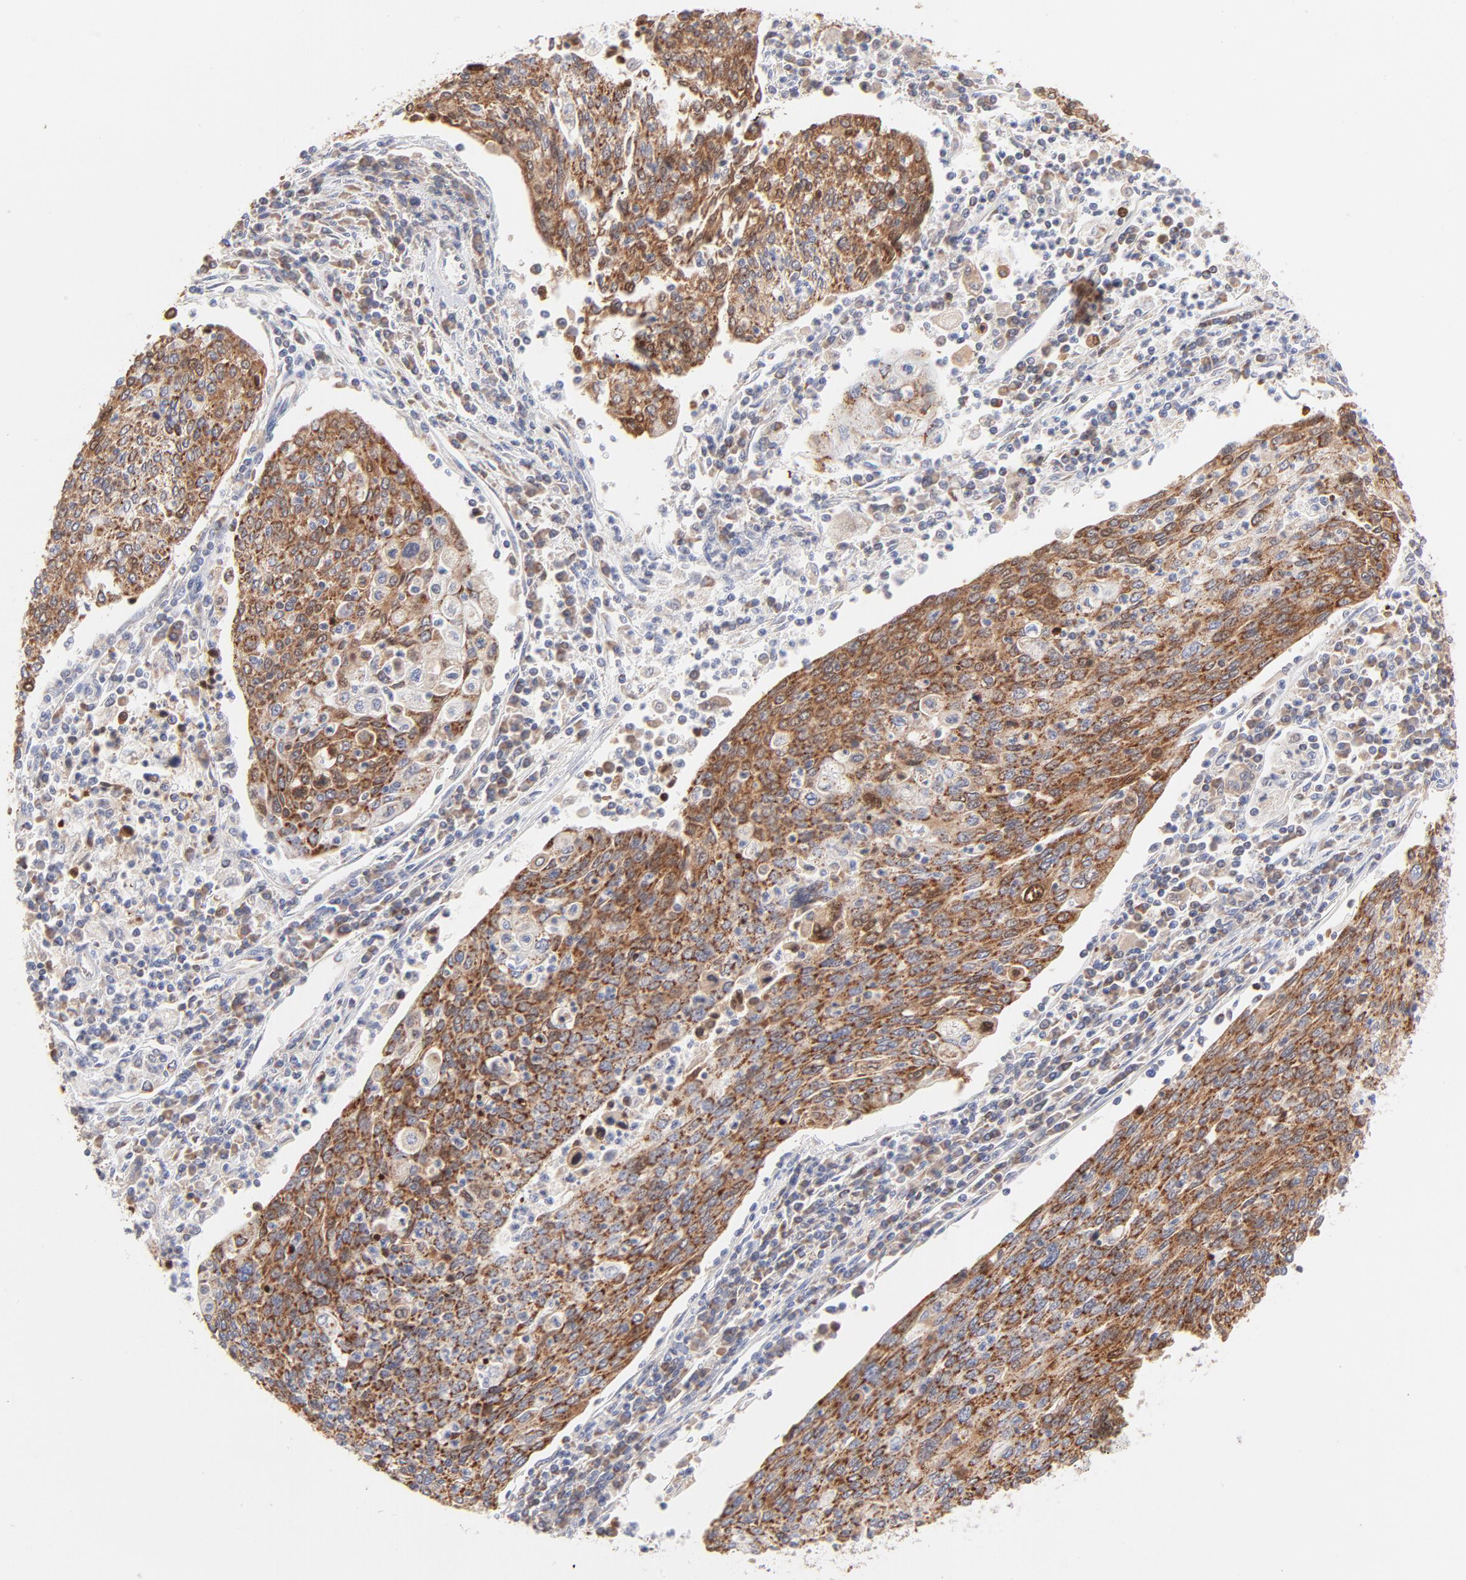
{"staining": {"intensity": "moderate", "quantity": ">75%", "location": "cytoplasmic/membranous"}, "tissue": "cervical cancer", "cell_type": "Tumor cells", "image_type": "cancer", "snomed": [{"axis": "morphology", "description": "Squamous cell carcinoma, NOS"}, {"axis": "topography", "description": "Cervix"}], "caption": "Moderate cytoplasmic/membranous positivity is identified in about >75% of tumor cells in squamous cell carcinoma (cervical). (DAB IHC with brightfield microscopy, high magnification).", "gene": "TIMM8A", "patient": {"sex": "female", "age": 40}}